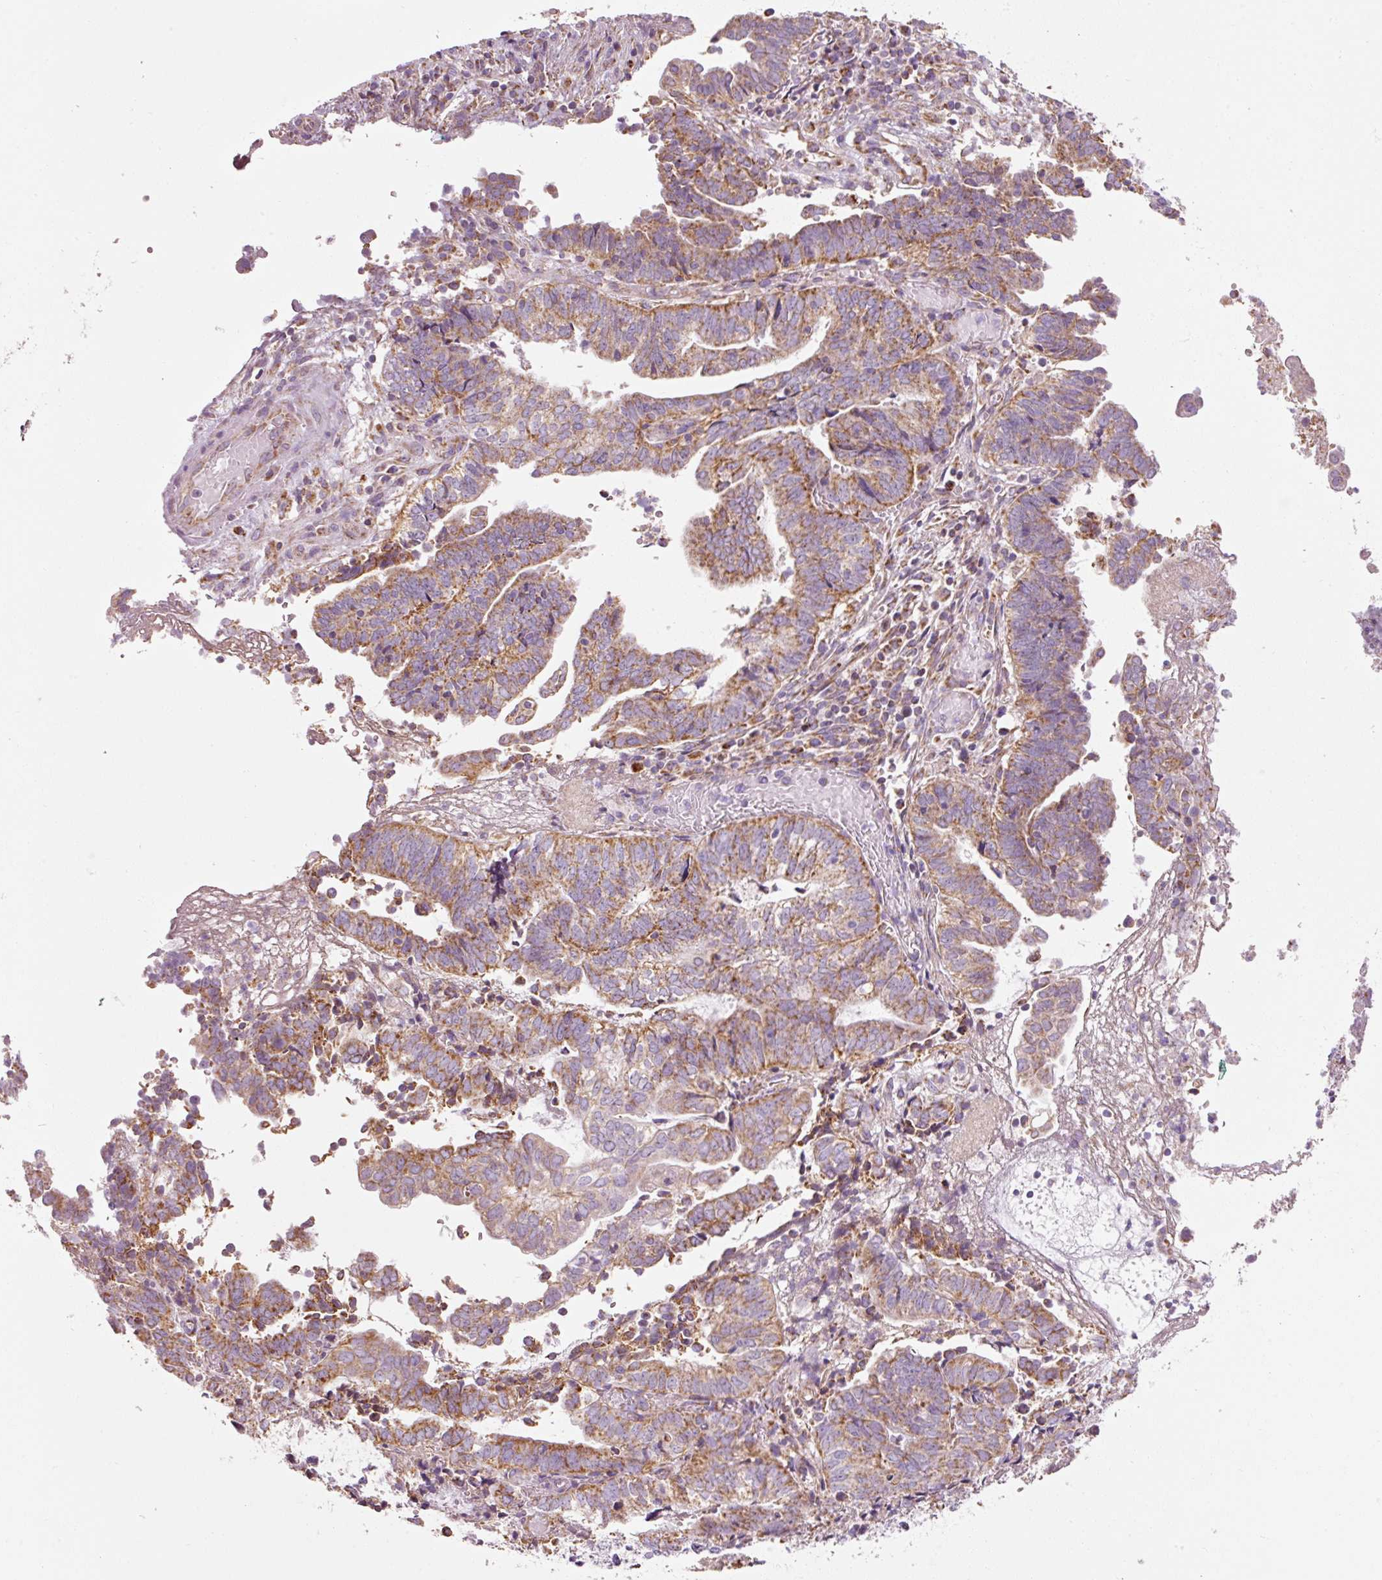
{"staining": {"intensity": "moderate", "quantity": ">75%", "location": "cytoplasmic/membranous"}, "tissue": "endometrial cancer", "cell_type": "Tumor cells", "image_type": "cancer", "snomed": [{"axis": "morphology", "description": "Adenocarcinoma, NOS"}, {"axis": "topography", "description": "Uterus"}, {"axis": "topography", "description": "Endometrium"}], "caption": "The immunohistochemical stain highlights moderate cytoplasmic/membranous expression in tumor cells of endometrial cancer tissue.", "gene": "NDUFB4", "patient": {"sex": "female", "age": 70}}